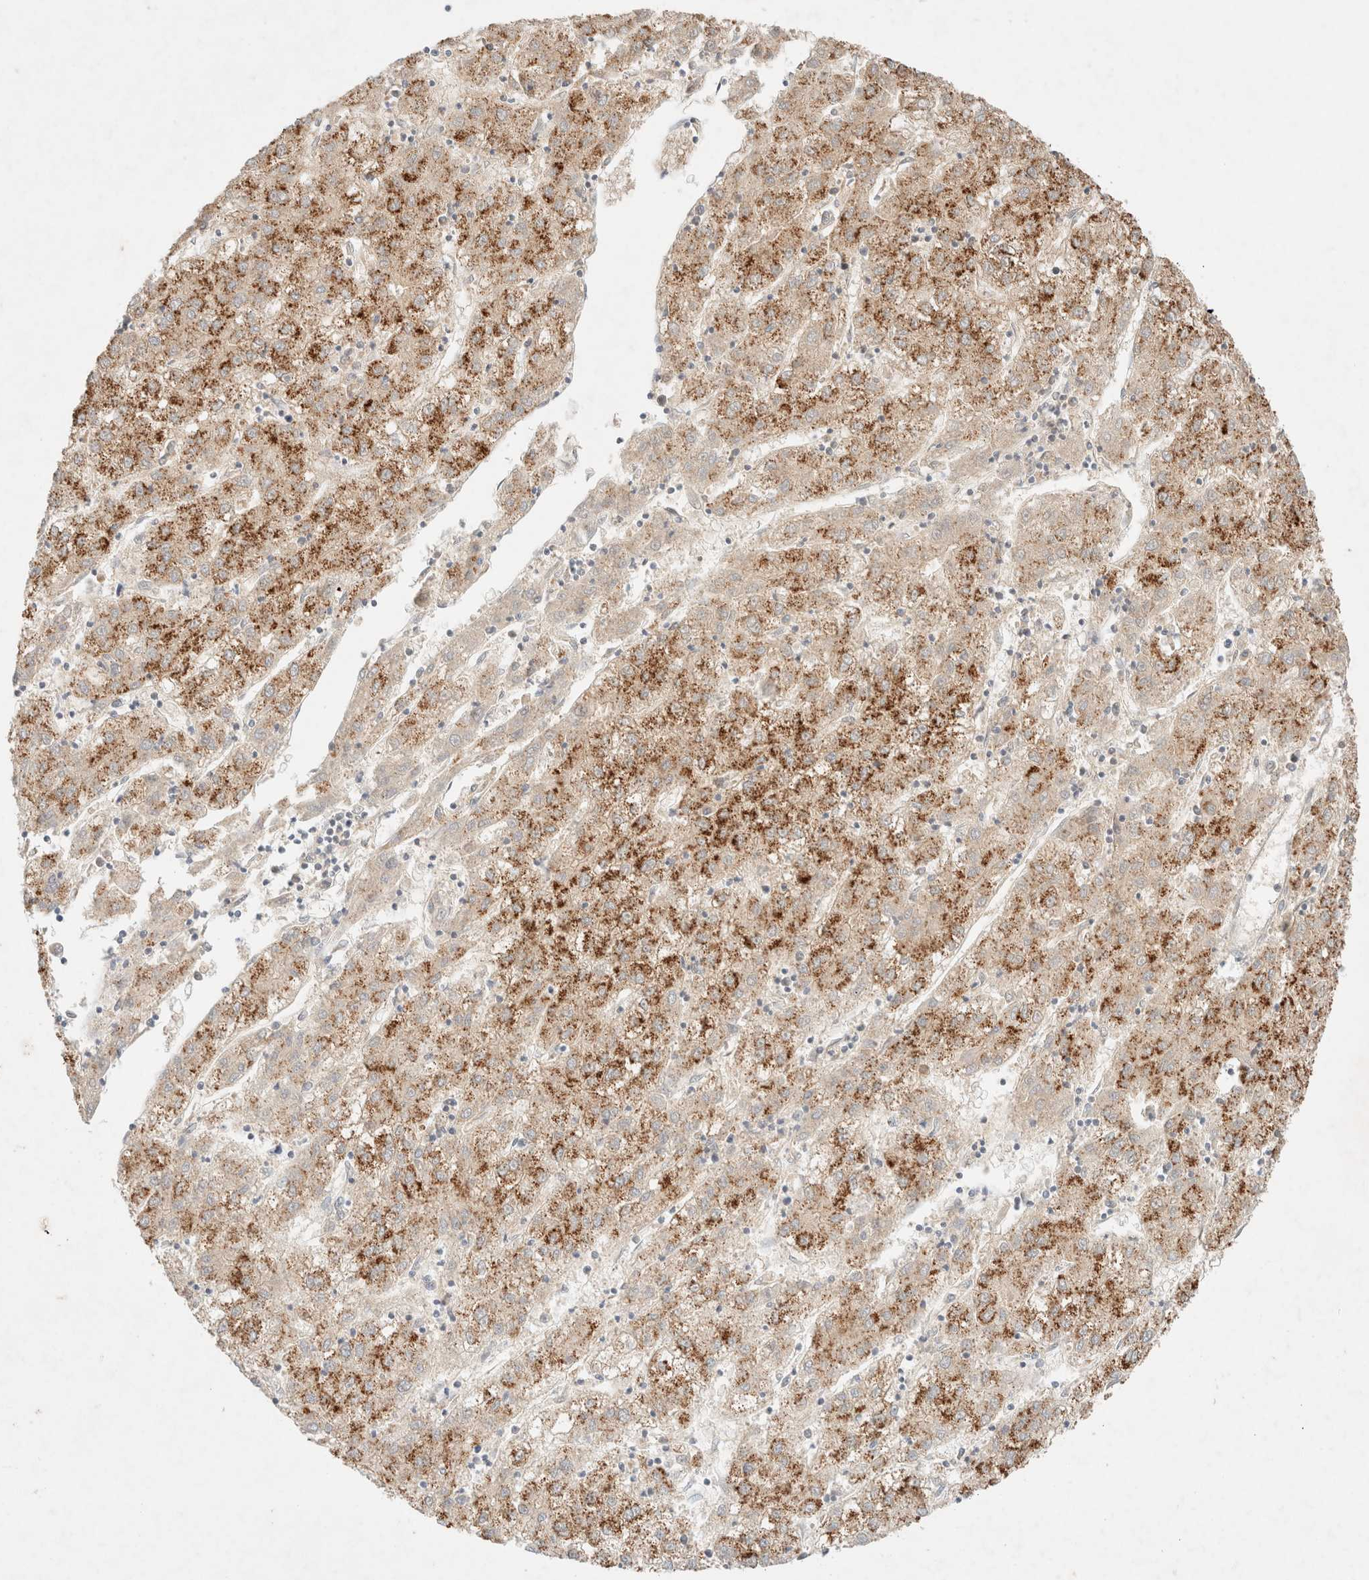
{"staining": {"intensity": "strong", "quantity": ">75%", "location": "cytoplasmic/membranous"}, "tissue": "liver cancer", "cell_type": "Tumor cells", "image_type": "cancer", "snomed": [{"axis": "morphology", "description": "Carcinoma, Hepatocellular, NOS"}, {"axis": "topography", "description": "Liver"}], "caption": "Protein expression analysis of human liver cancer reveals strong cytoplasmic/membranous expression in approximately >75% of tumor cells. (DAB IHC, brown staining for protein, blue staining for nuclei).", "gene": "SGSM2", "patient": {"sex": "male", "age": 72}}